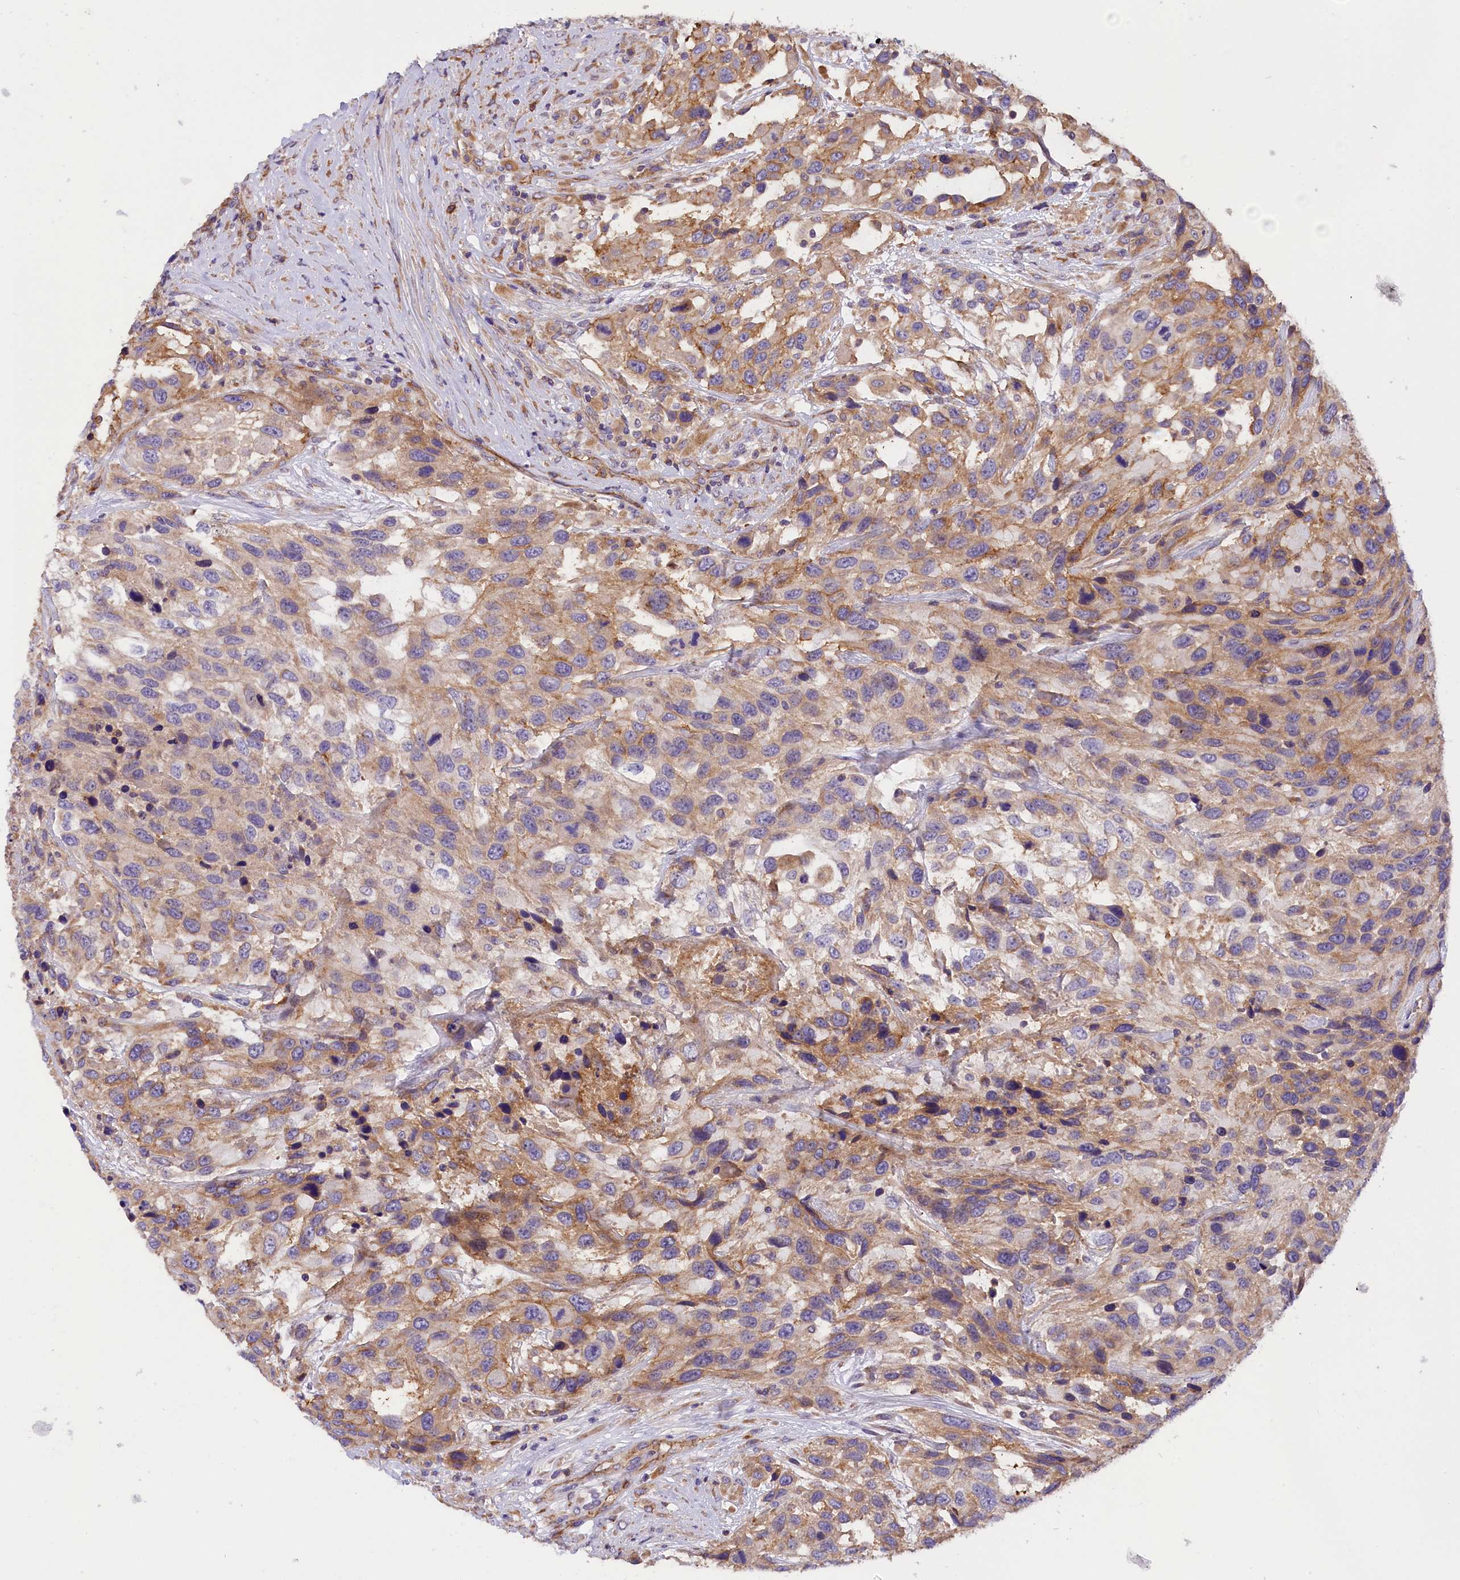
{"staining": {"intensity": "moderate", "quantity": "25%-75%", "location": "cytoplasmic/membranous"}, "tissue": "urothelial cancer", "cell_type": "Tumor cells", "image_type": "cancer", "snomed": [{"axis": "morphology", "description": "Urothelial carcinoma, High grade"}, {"axis": "topography", "description": "Urinary bladder"}], "caption": "Immunohistochemistry (DAB) staining of human urothelial cancer displays moderate cytoplasmic/membranous protein positivity in approximately 25%-75% of tumor cells.", "gene": "DNAJB9", "patient": {"sex": "female", "age": 70}}